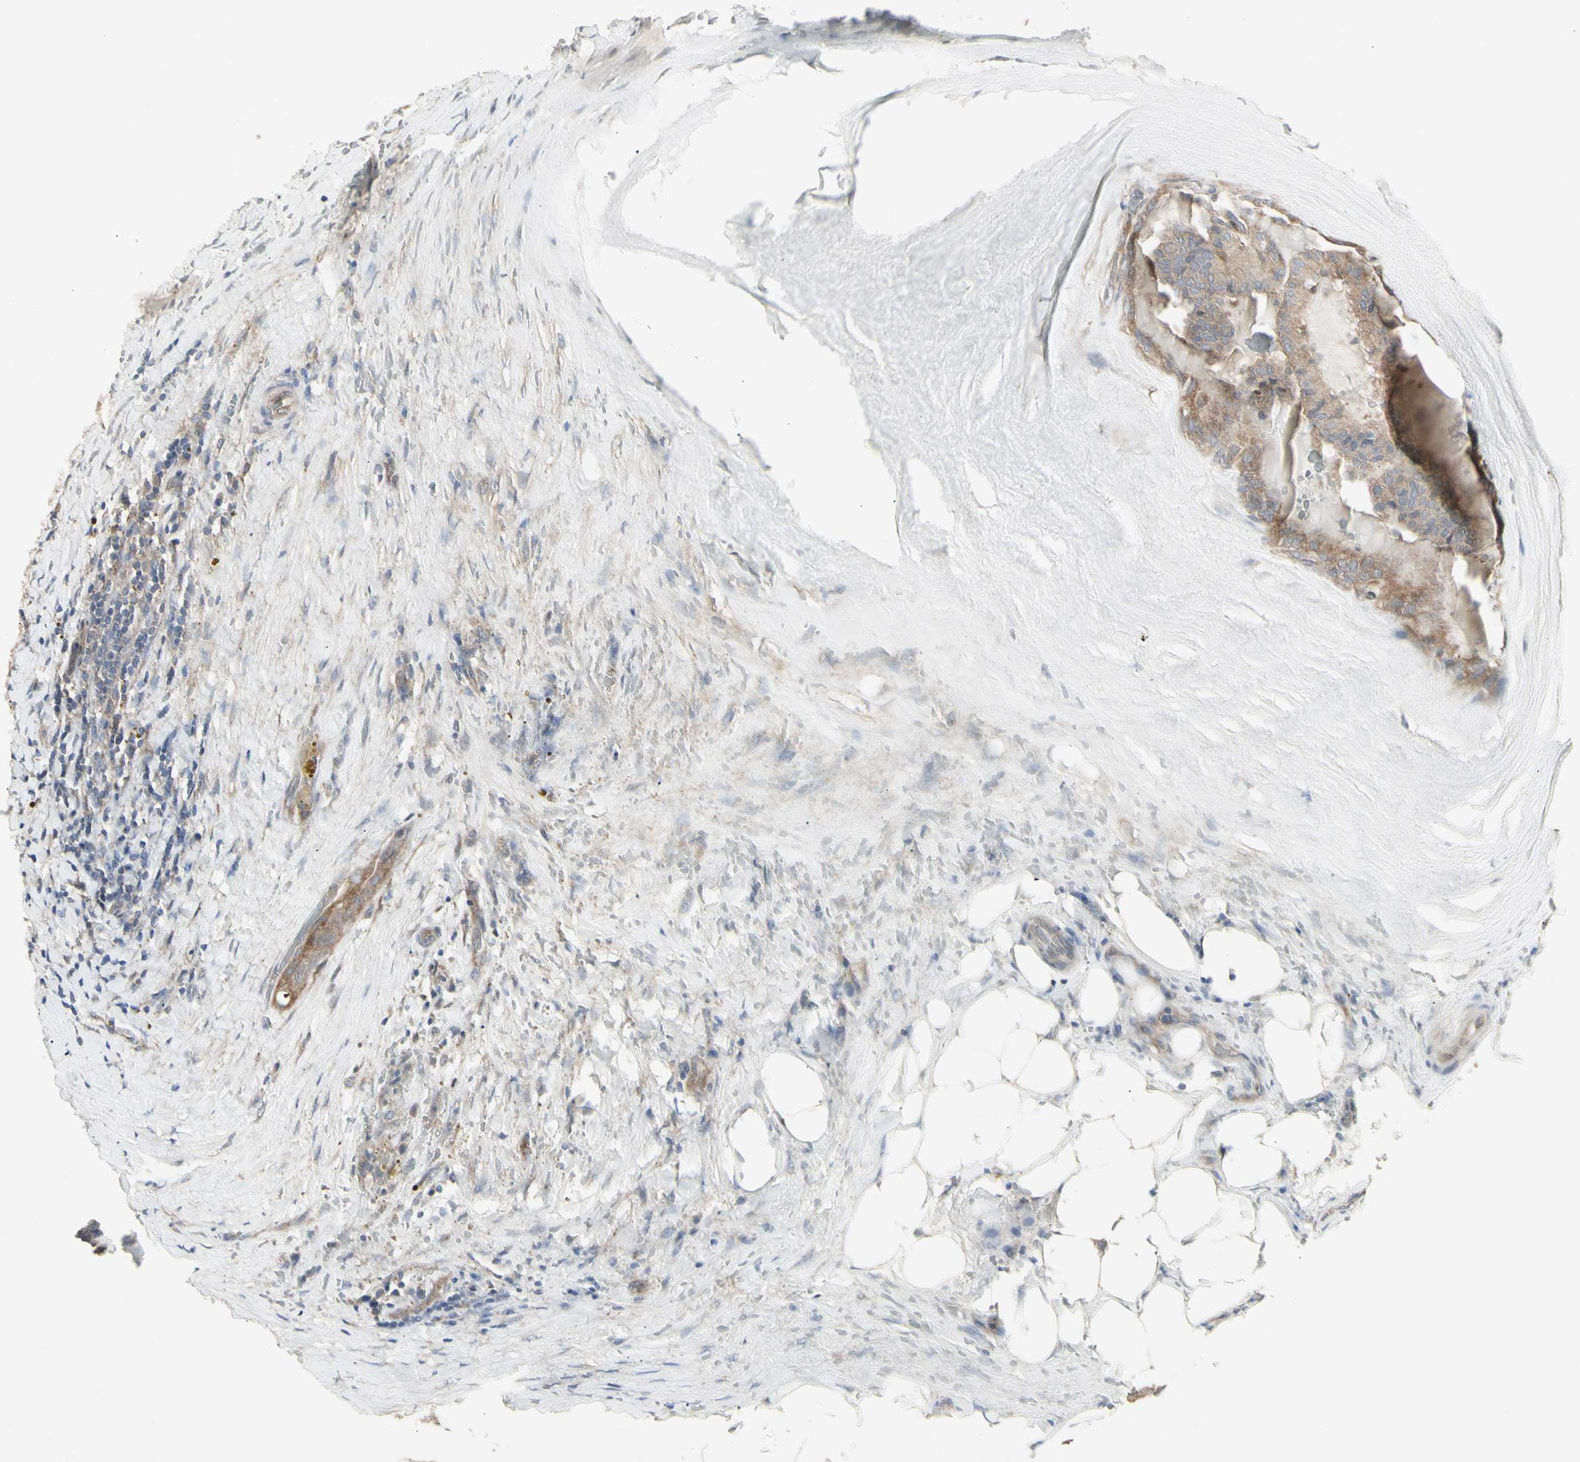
{"staining": {"intensity": "weak", "quantity": ">75%", "location": "cytoplasmic/membranous"}, "tissue": "thyroid cancer", "cell_type": "Tumor cells", "image_type": "cancer", "snomed": [{"axis": "morphology", "description": "Papillary adenocarcinoma, NOS"}, {"axis": "topography", "description": "Thyroid gland"}], "caption": "A low amount of weak cytoplasmic/membranous staining is identified in about >75% of tumor cells in thyroid cancer (papillary adenocarcinoma) tissue. (DAB (3,3'-diaminobenzidine) = brown stain, brightfield microscopy at high magnification).", "gene": "CHURC1-FNTB", "patient": {"sex": "male", "age": 77}}